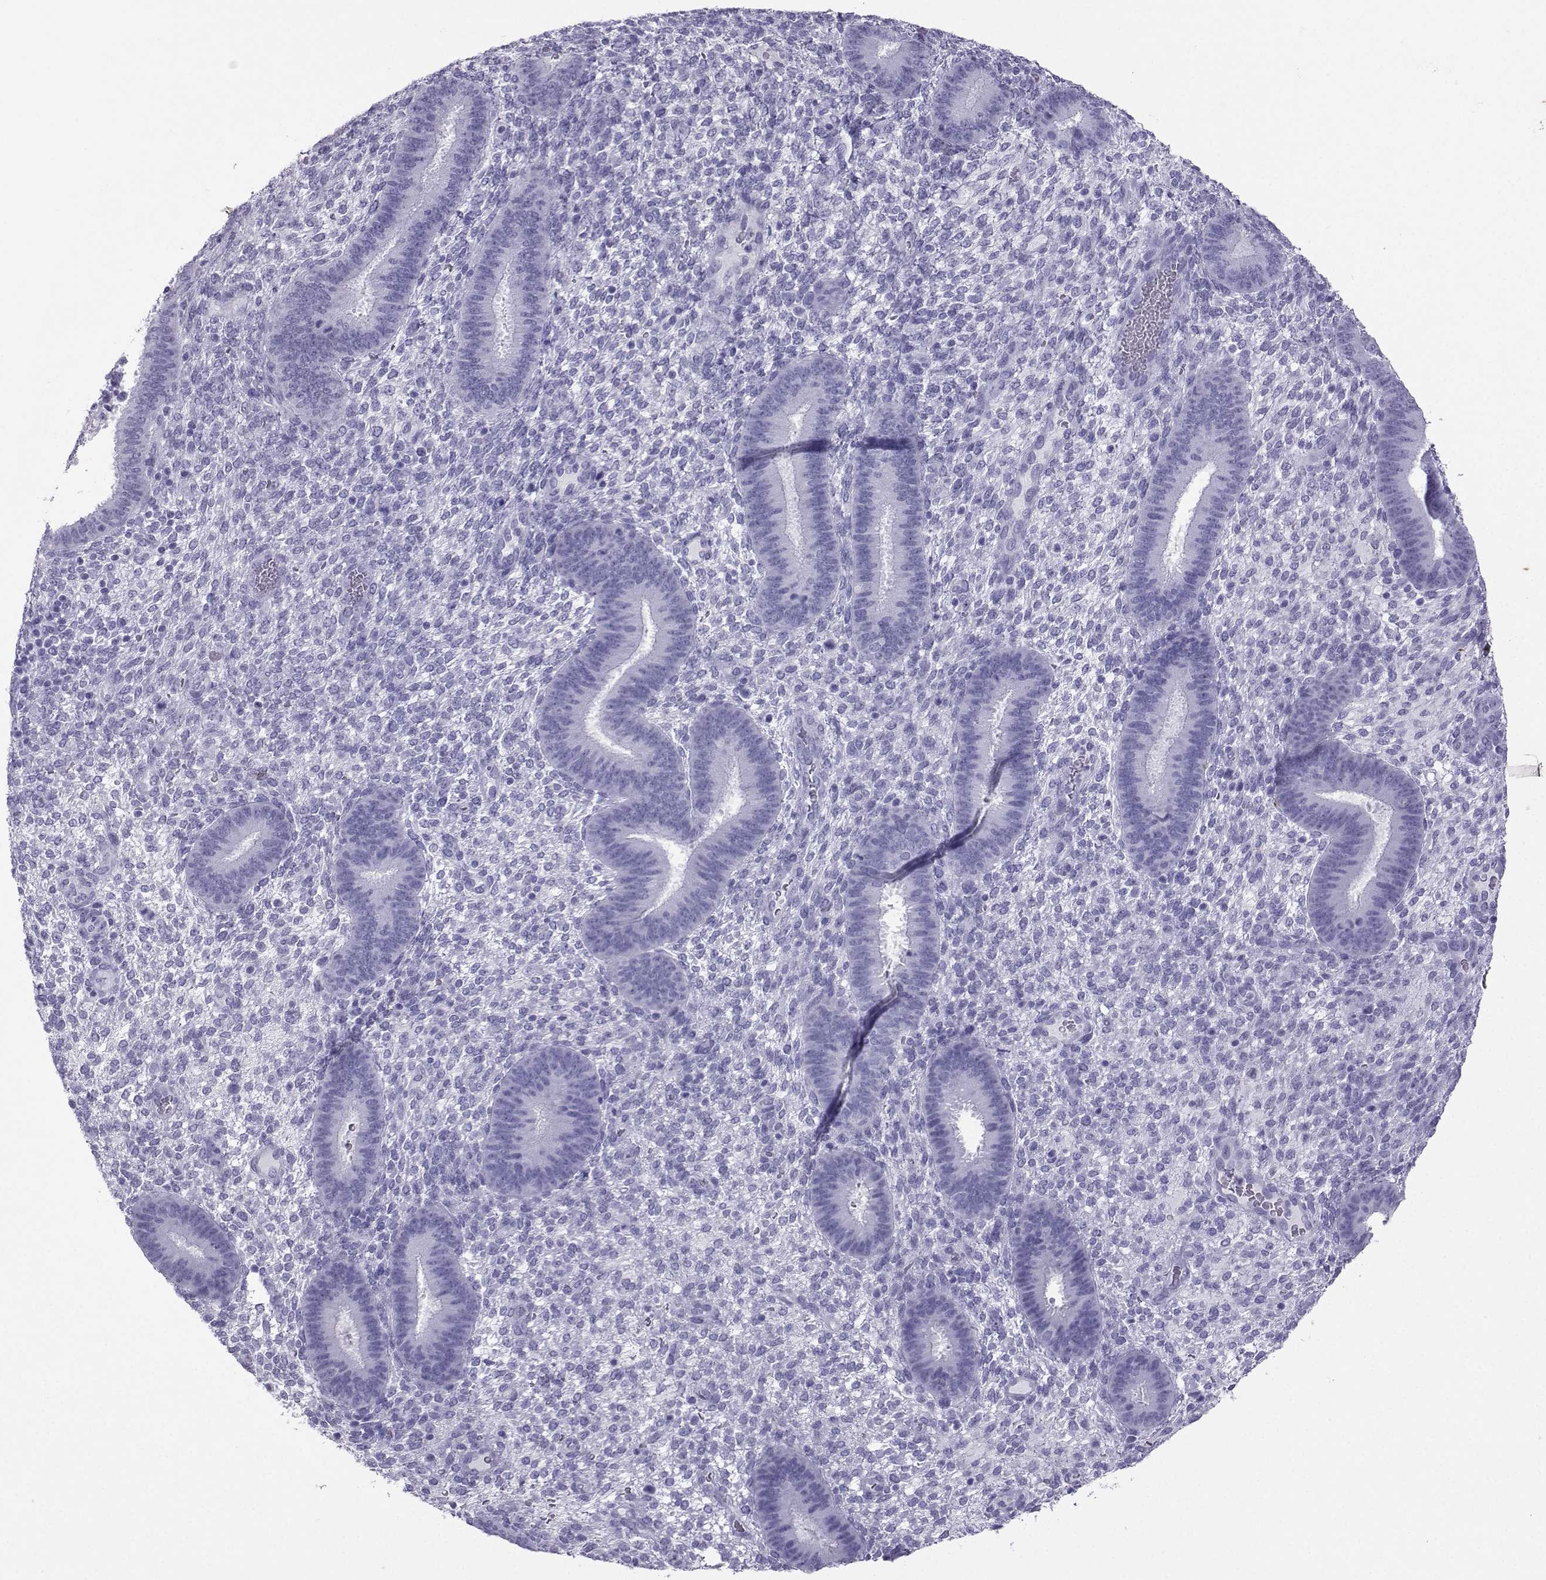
{"staining": {"intensity": "negative", "quantity": "none", "location": "none"}, "tissue": "endometrium", "cell_type": "Cells in endometrial stroma", "image_type": "normal", "snomed": [{"axis": "morphology", "description": "Normal tissue, NOS"}, {"axis": "topography", "description": "Endometrium"}], "caption": "Protein analysis of unremarkable endometrium reveals no significant expression in cells in endometrial stroma.", "gene": "LORICRIN", "patient": {"sex": "female", "age": 39}}